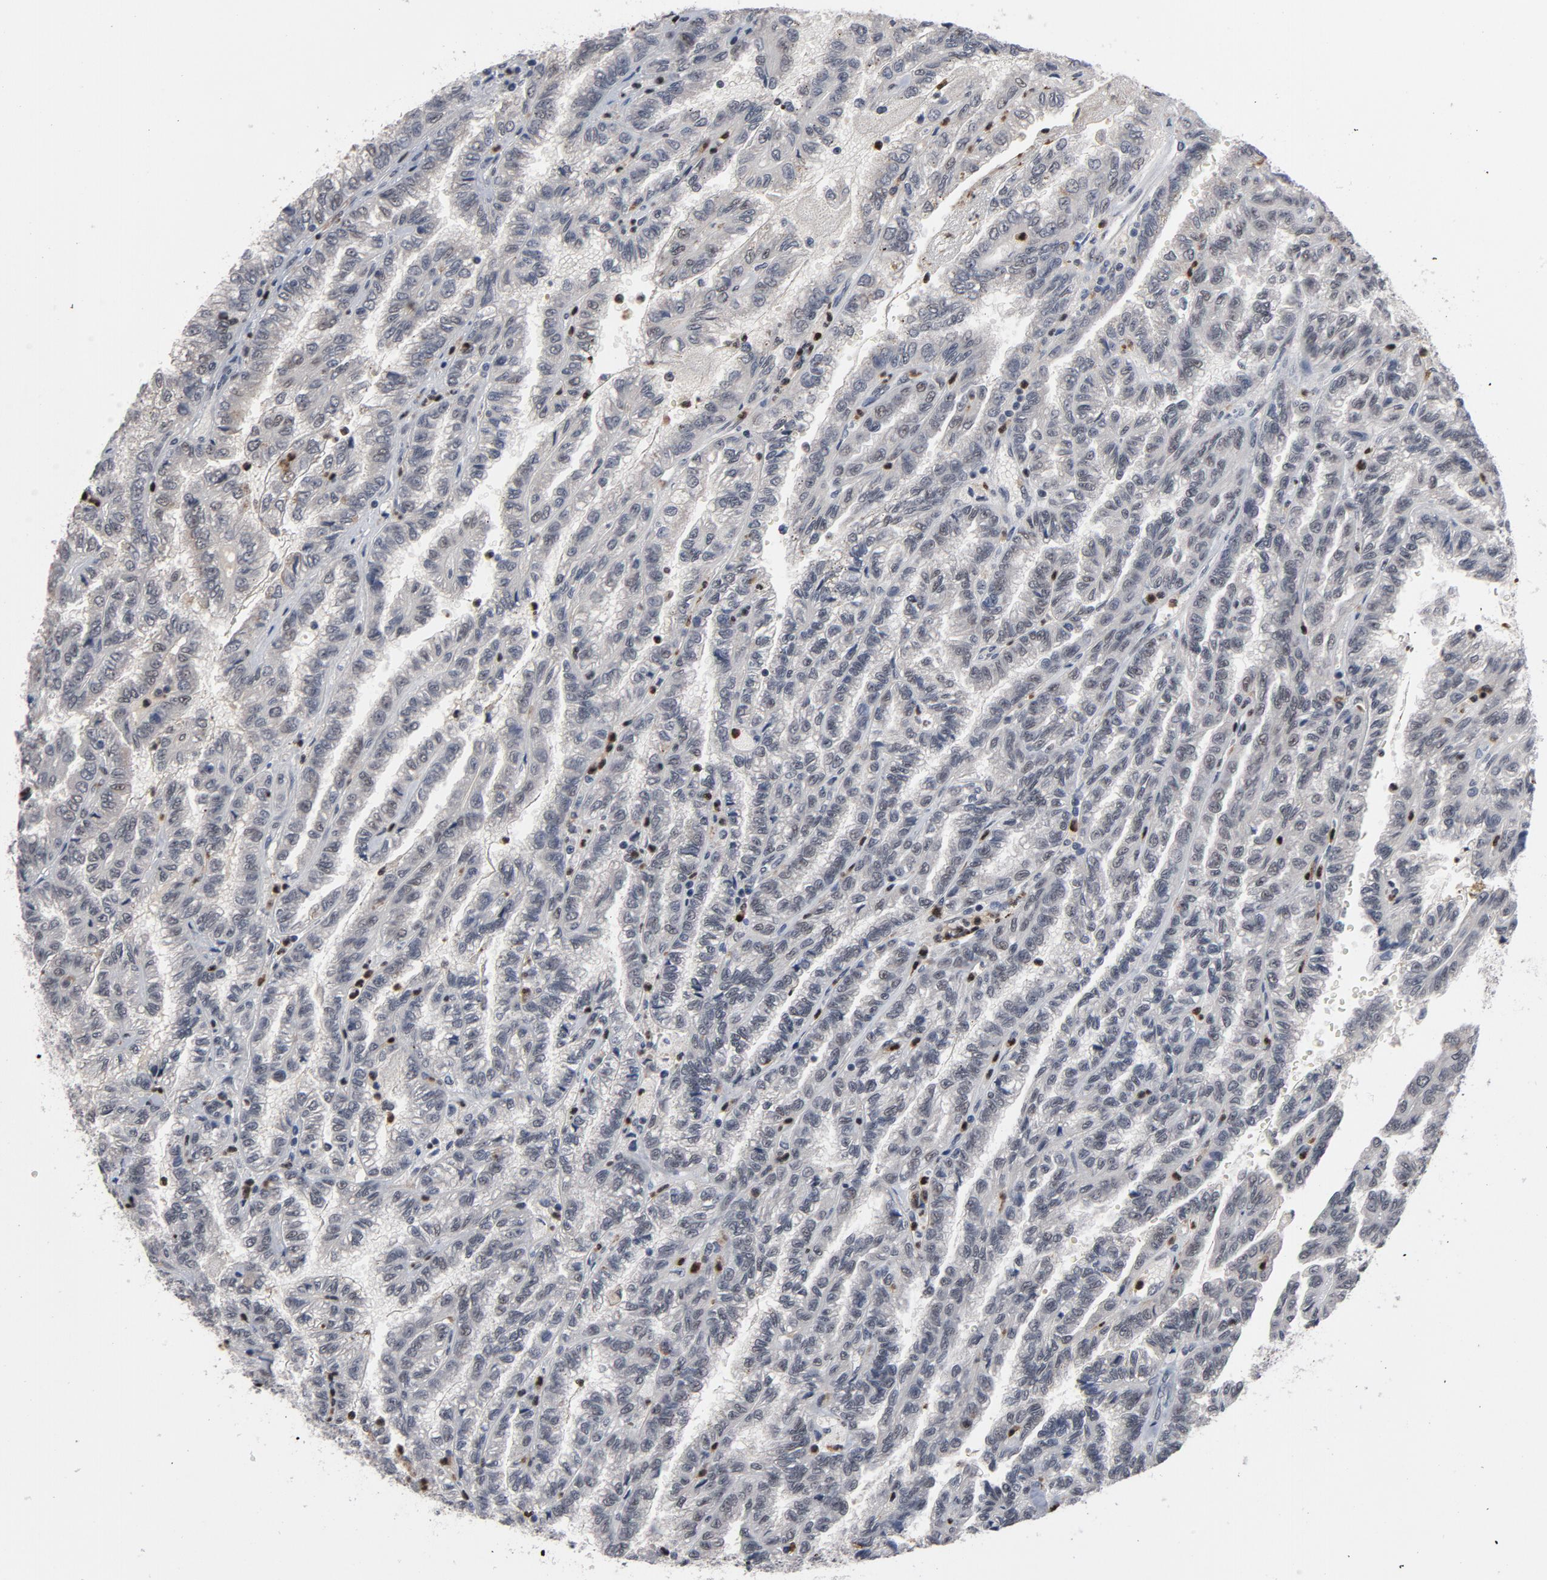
{"staining": {"intensity": "negative", "quantity": "none", "location": "none"}, "tissue": "renal cancer", "cell_type": "Tumor cells", "image_type": "cancer", "snomed": [{"axis": "morphology", "description": "Inflammation, NOS"}, {"axis": "morphology", "description": "Adenocarcinoma, NOS"}, {"axis": "topography", "description": "Kidney"}], "caption": "Immunohistochemistry (IHC) photomicrograph of neoplastic tissue: human adenocarcinoma (renal) stained with DAB (3,3'-diaminobenzidine) demonstrates no significant protein positivity in tumor cells.", "gene": "RTL5", "patient": {"sex": "male", "age": 68}}